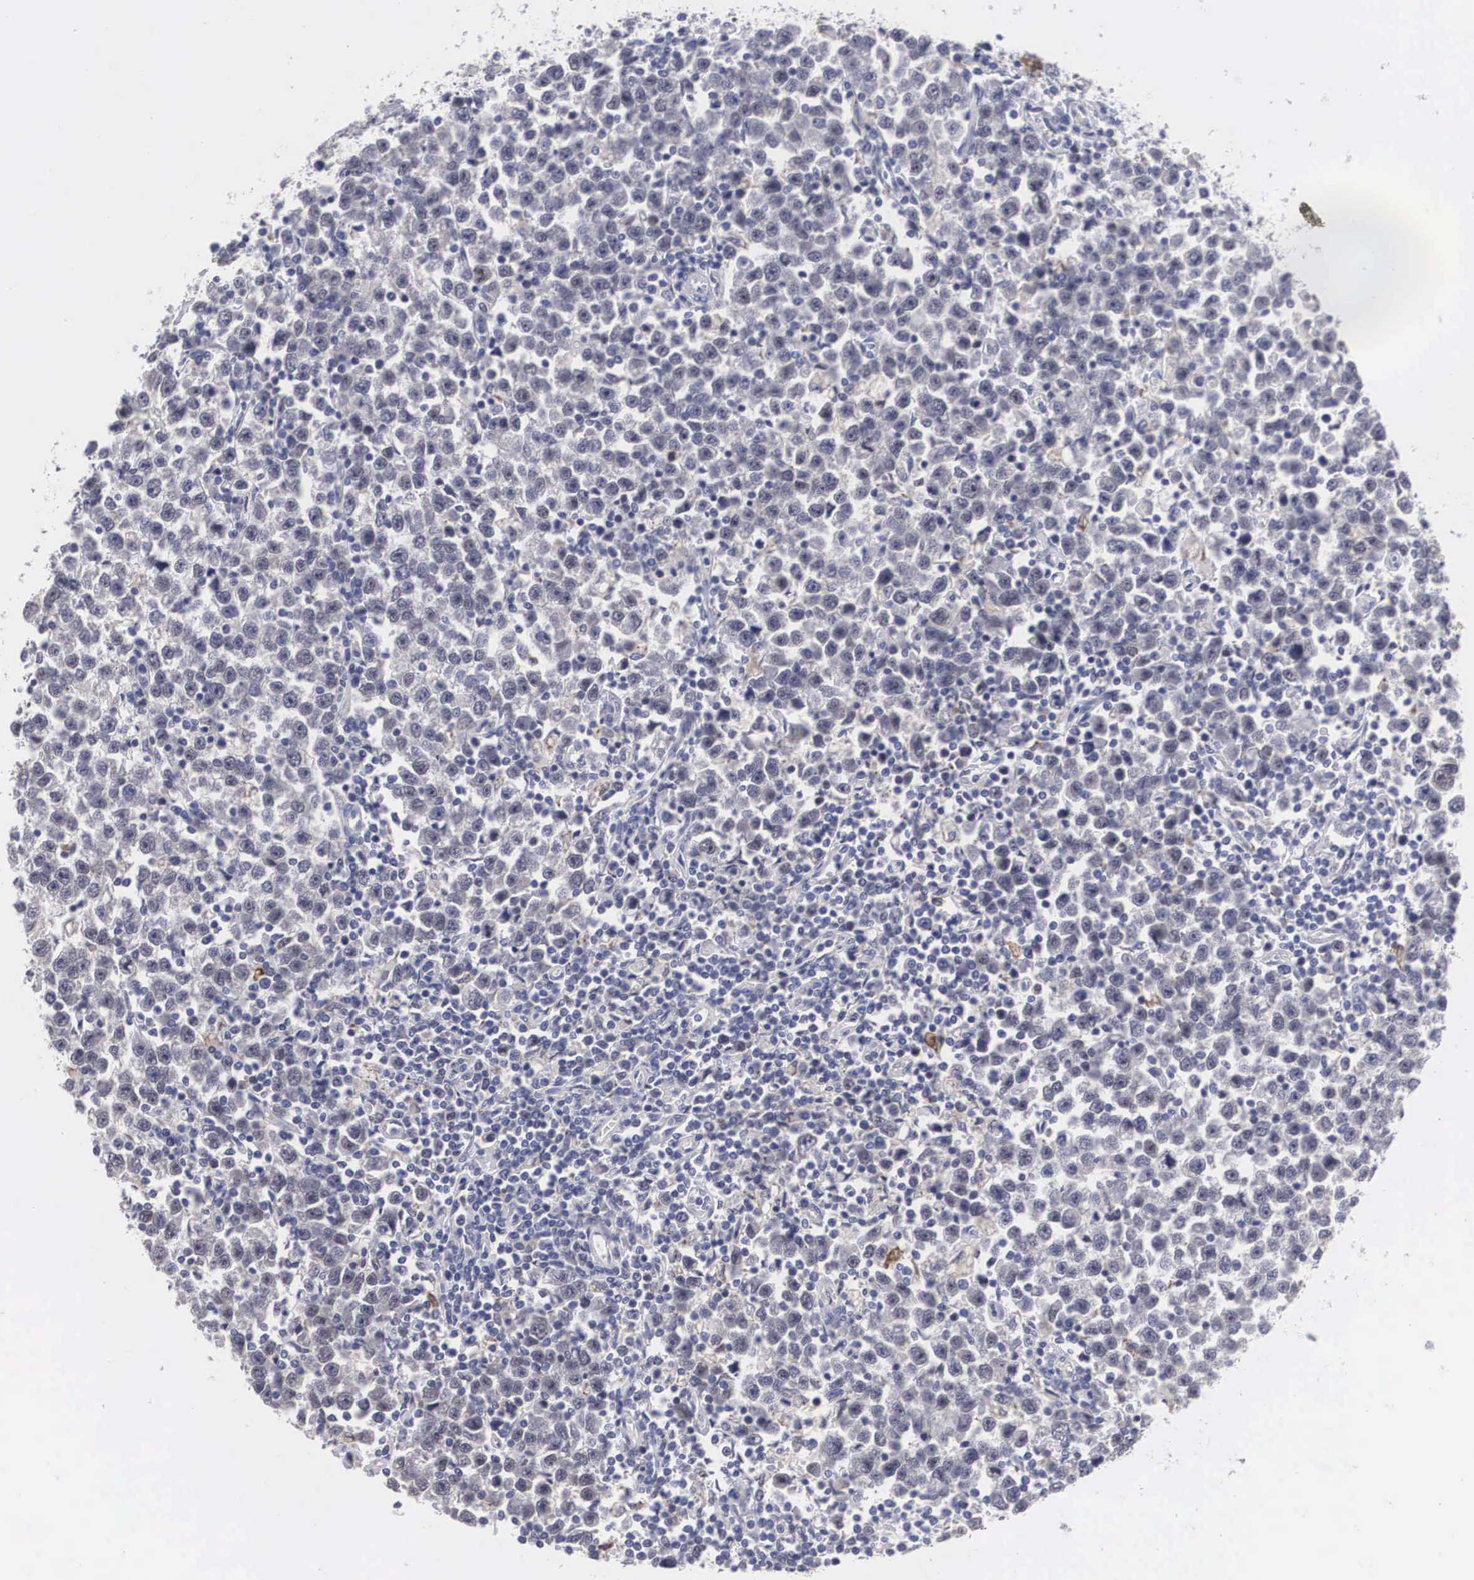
{"staining": {"intensity": "negative", "quantity": "none", "location": "none"}, "tissue": "testis cancer", "cell_type": "Tumor cells", "image_type": "cancer", "snomed": [{"axis": "morphology", "description": "Seminoma, NOS"}, {"axis": "topography", "description": "Testis"}], "caption": "Photomicrograph shows no protein expression in tumor cells of testis cancer (seminoma) tissue. (Immunohistochemistry (ihc), brightfield microscopy, high magnification).", "gene": "HMOX1", "patient": {"sex": "male", "age": 43}}